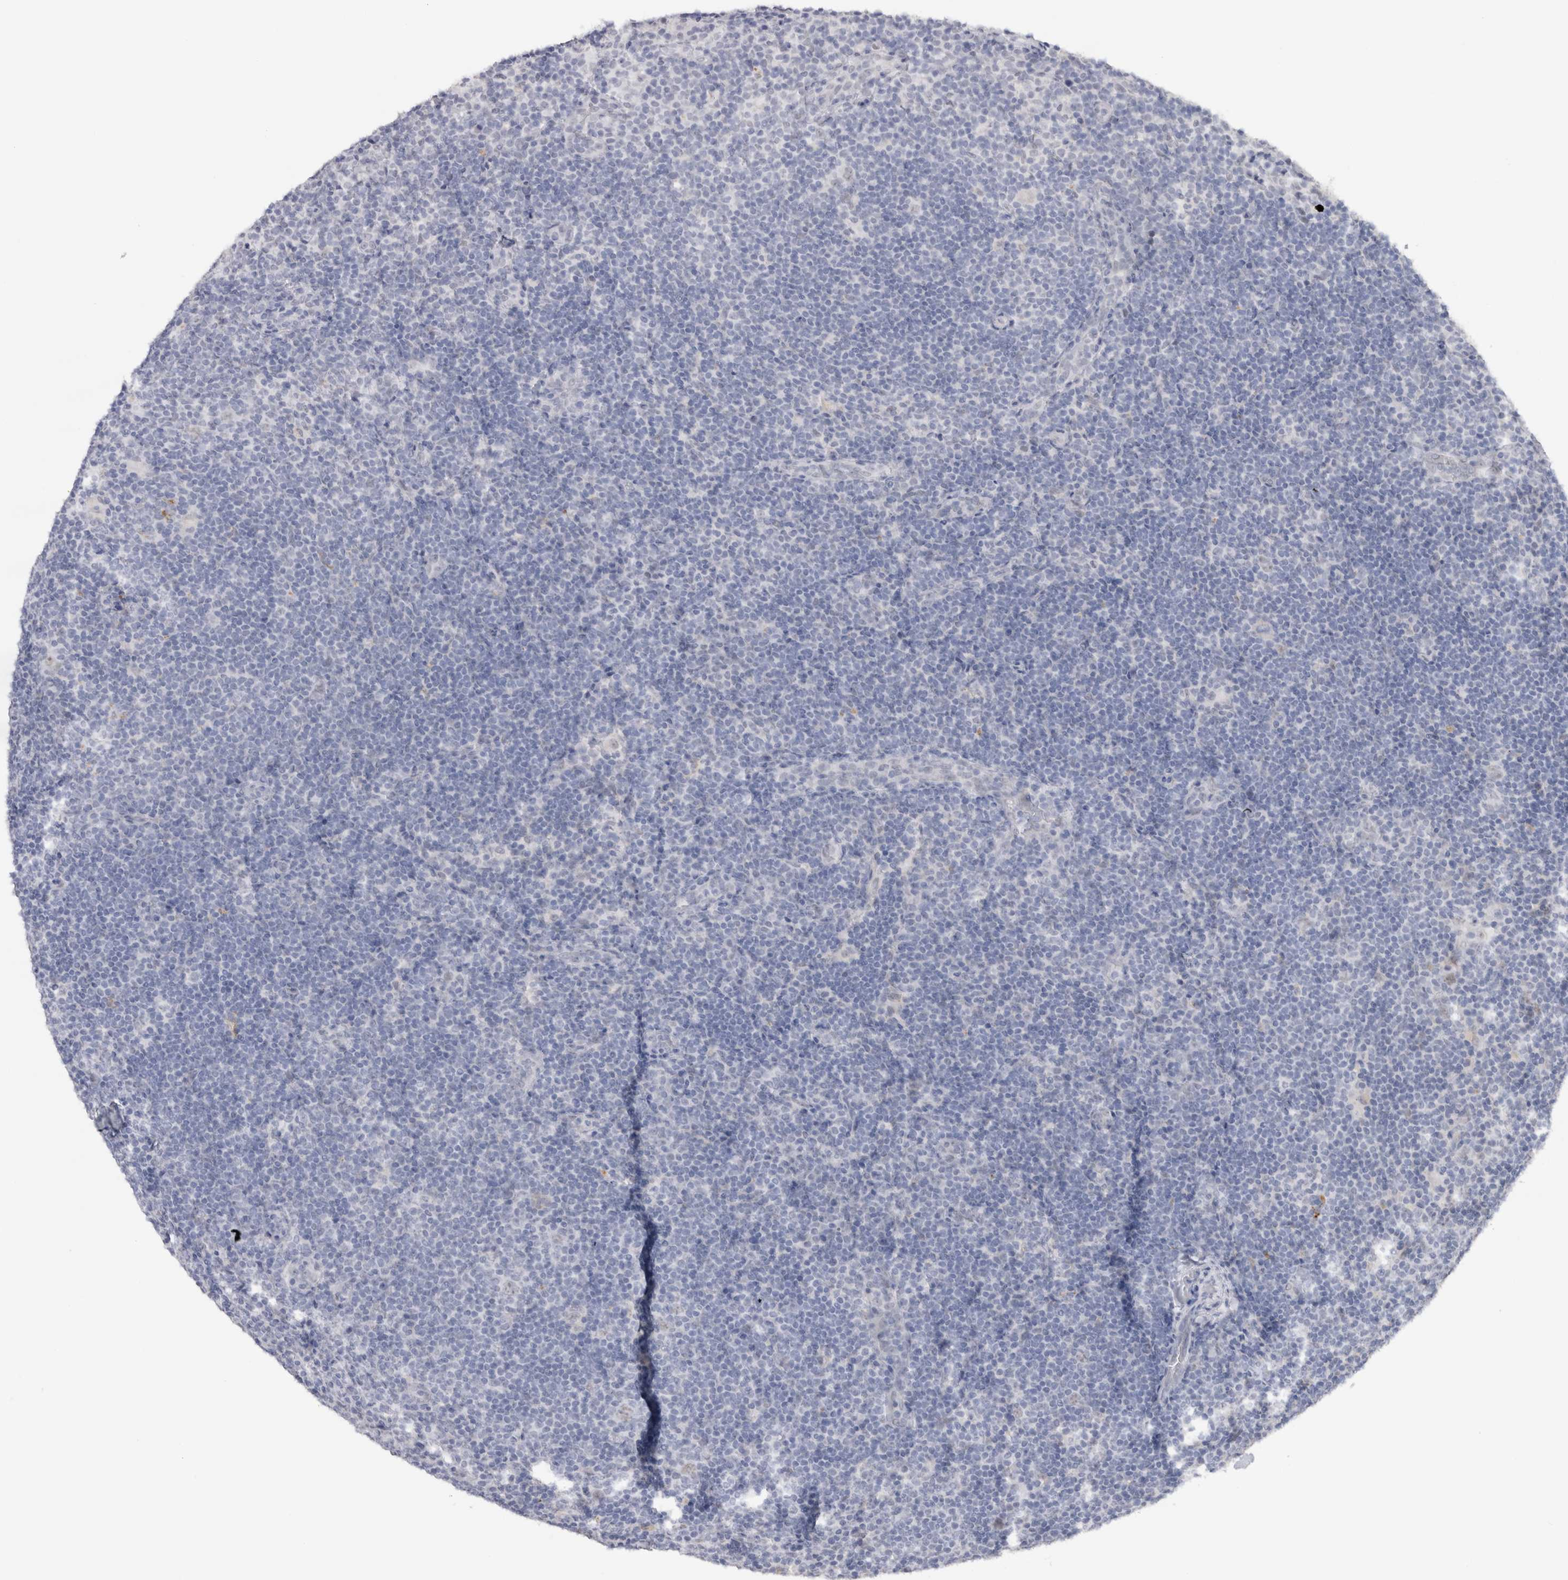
{"staining": {"intensity": "negative", "quantity": "none", "location": "none"}, "tissue": "lymphoma", "cell_type": "Tumor cells", "image_type": "cancer", "snomed": [{"axis": "morphology", "description": "Hodgkin's disease, NOS"}, {"axis": "topography", "description": "Lymph node"}], "caption": "The micrograph exhibits no significant staining in tumor cells of lymphoma.", "gene": "CDH17", "patient": {"sex": "female", "age": 57}}